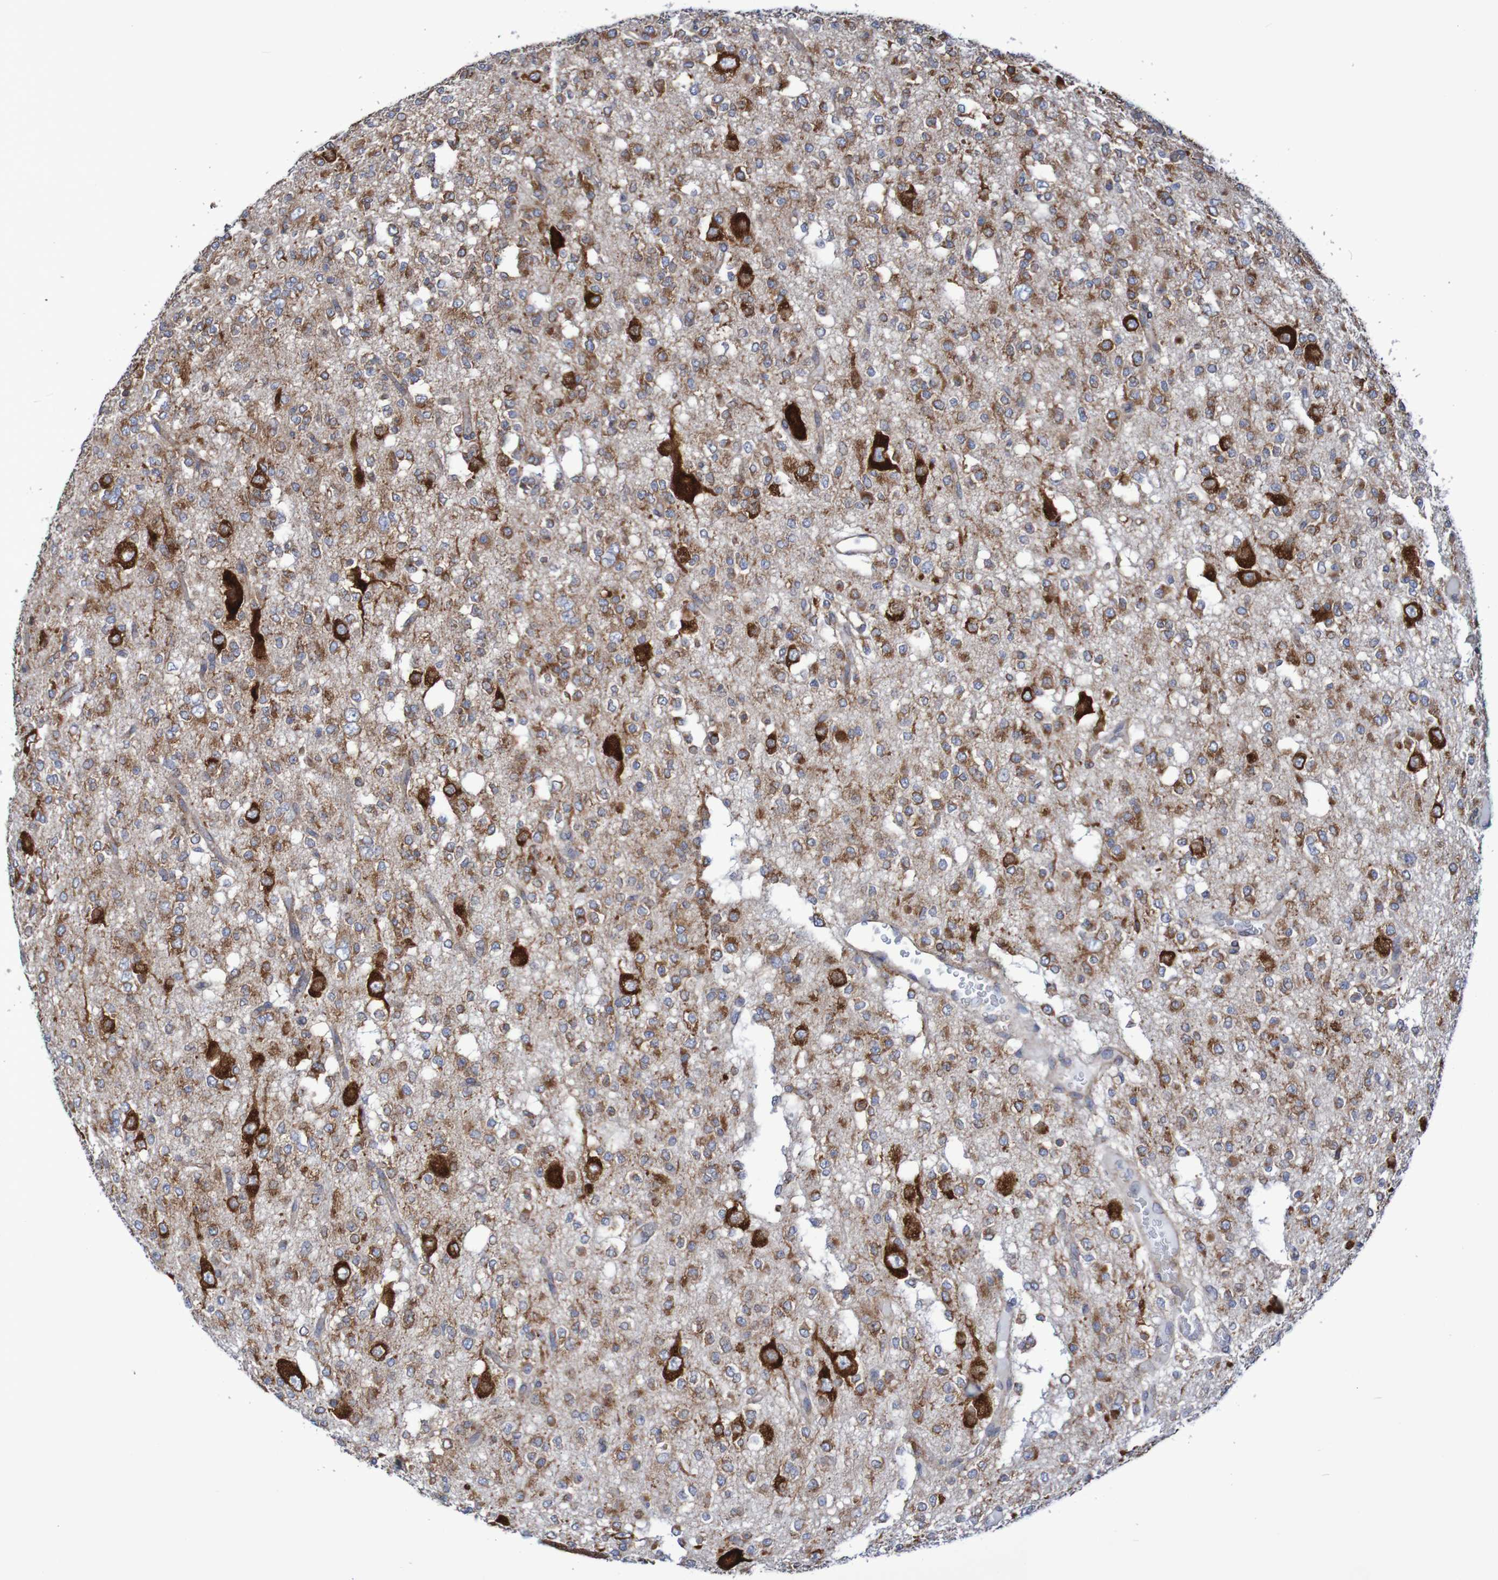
{"staining": {"intensity": "strong", "quantity": "25%-75%", "location": "cytoplasmic/membranous"}, "tissue": "glioma", "cell_type": "Tumor cells", "image_type": "cancer", "snomed": [{"axis": "morphology", "description": "Glioma, malignant, Low grade"}, {"axis": "topography", "description": "Brain"}], "caption": "Protein staining demonstrates strong cytoplasmic/membranous positivity in approximately 25%-75% of tumor cells in glioma.", "gene": "FXR2", "patient": {"sex": "male", "age": 38}}